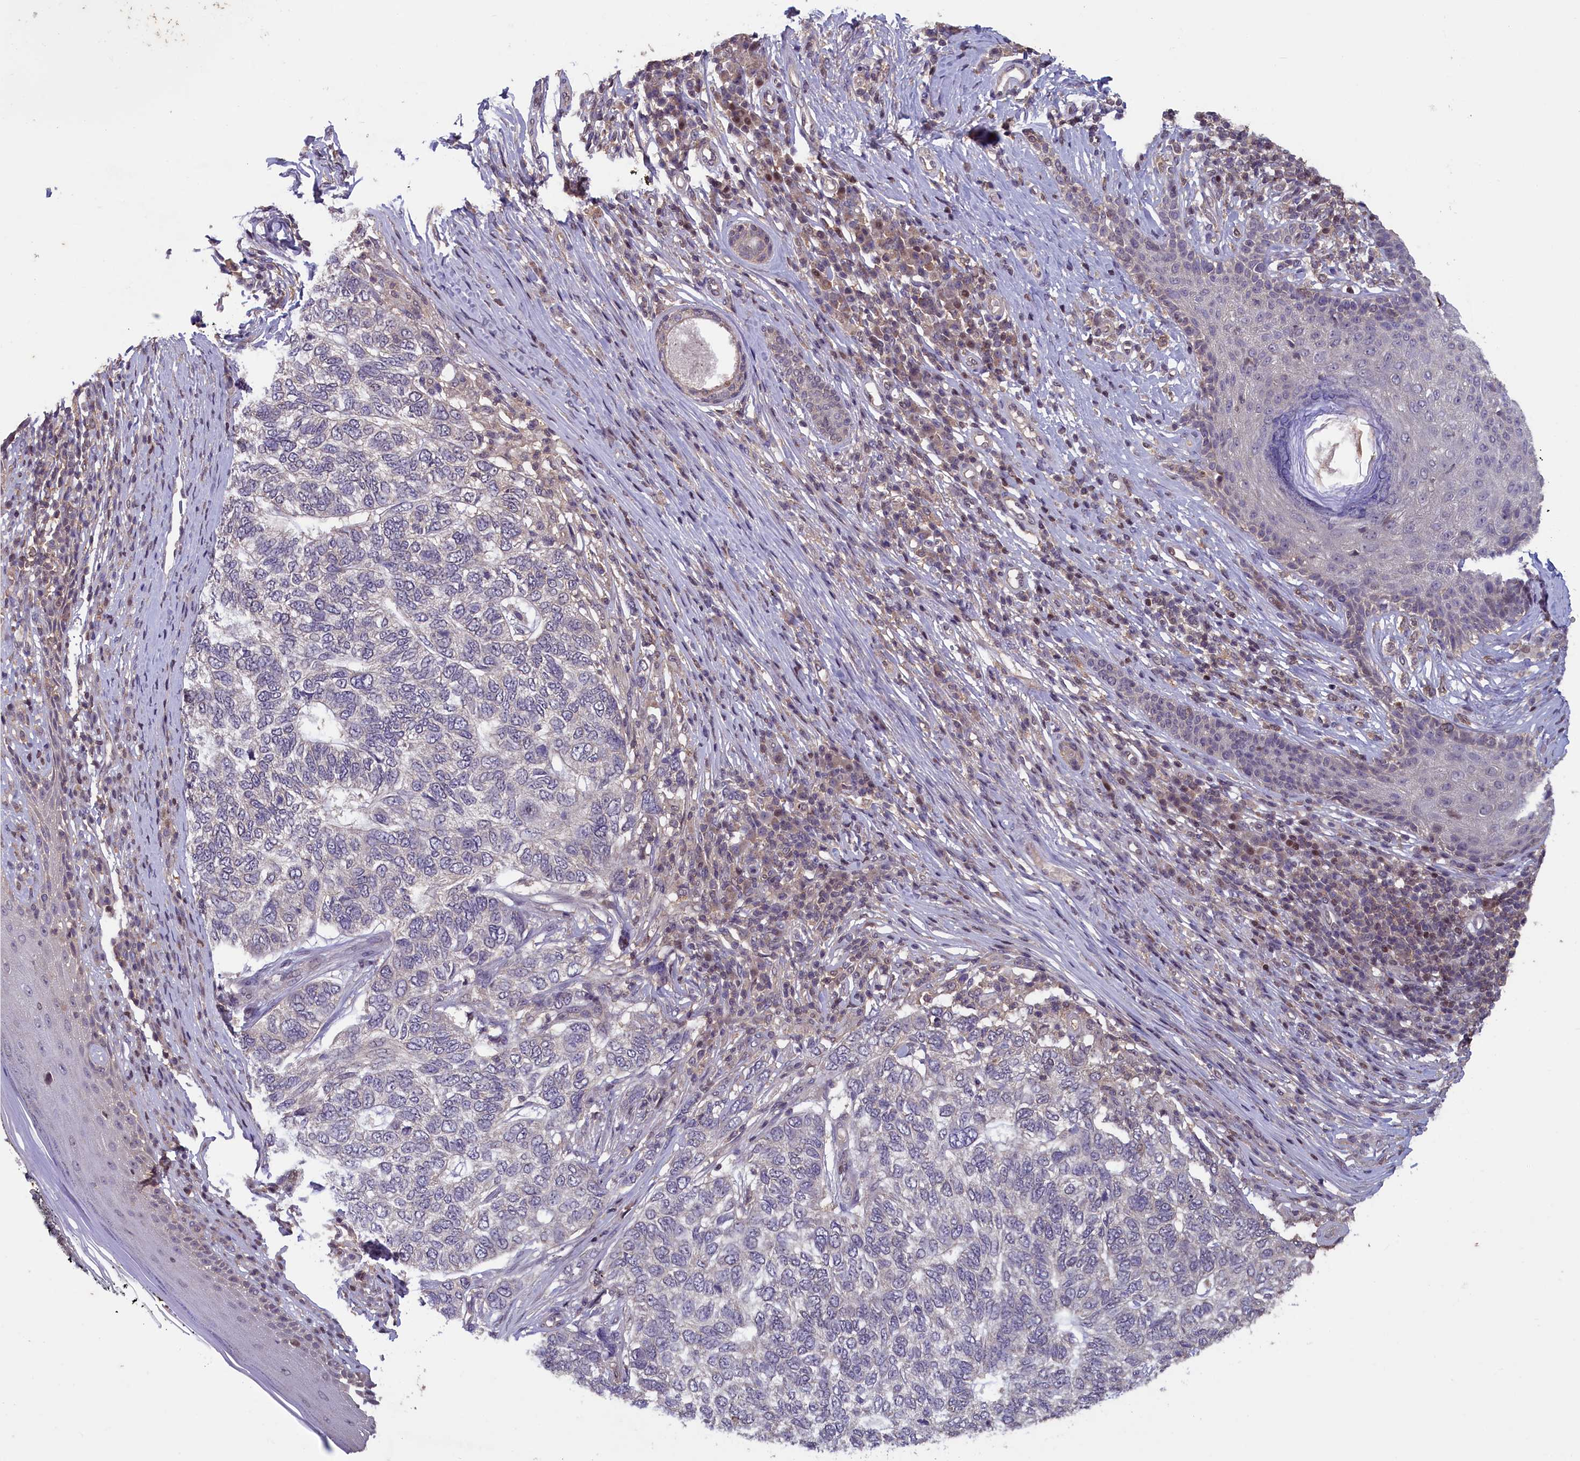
{"staining": {"intensity": "negative", "quantity": "none", "location": "none"}, "tissue": "skin cancer", "cell_type": "Tumor cells", "image_type": "cancer", "snomed": [{"axis": "morphology", "description": "Basal cell carcinoma"}, {"axis": "topography", "description": "Skin"}], "caption": "High magnification brightfield microscopy of basal cell carcinoma (skin) stained with DAB (brown) and counterstained with hematoxylin (blue): tumor cells show no significant positivity. The staining was performed using DAB (3,3'-diaminobenzidine) to visualize the protein expression in brown, while the nuclei were stained in blue with hematoxylin (Magnification: 20x).", "gene": "NUBP1", "patient": {"sex": "female", "age": 65}}